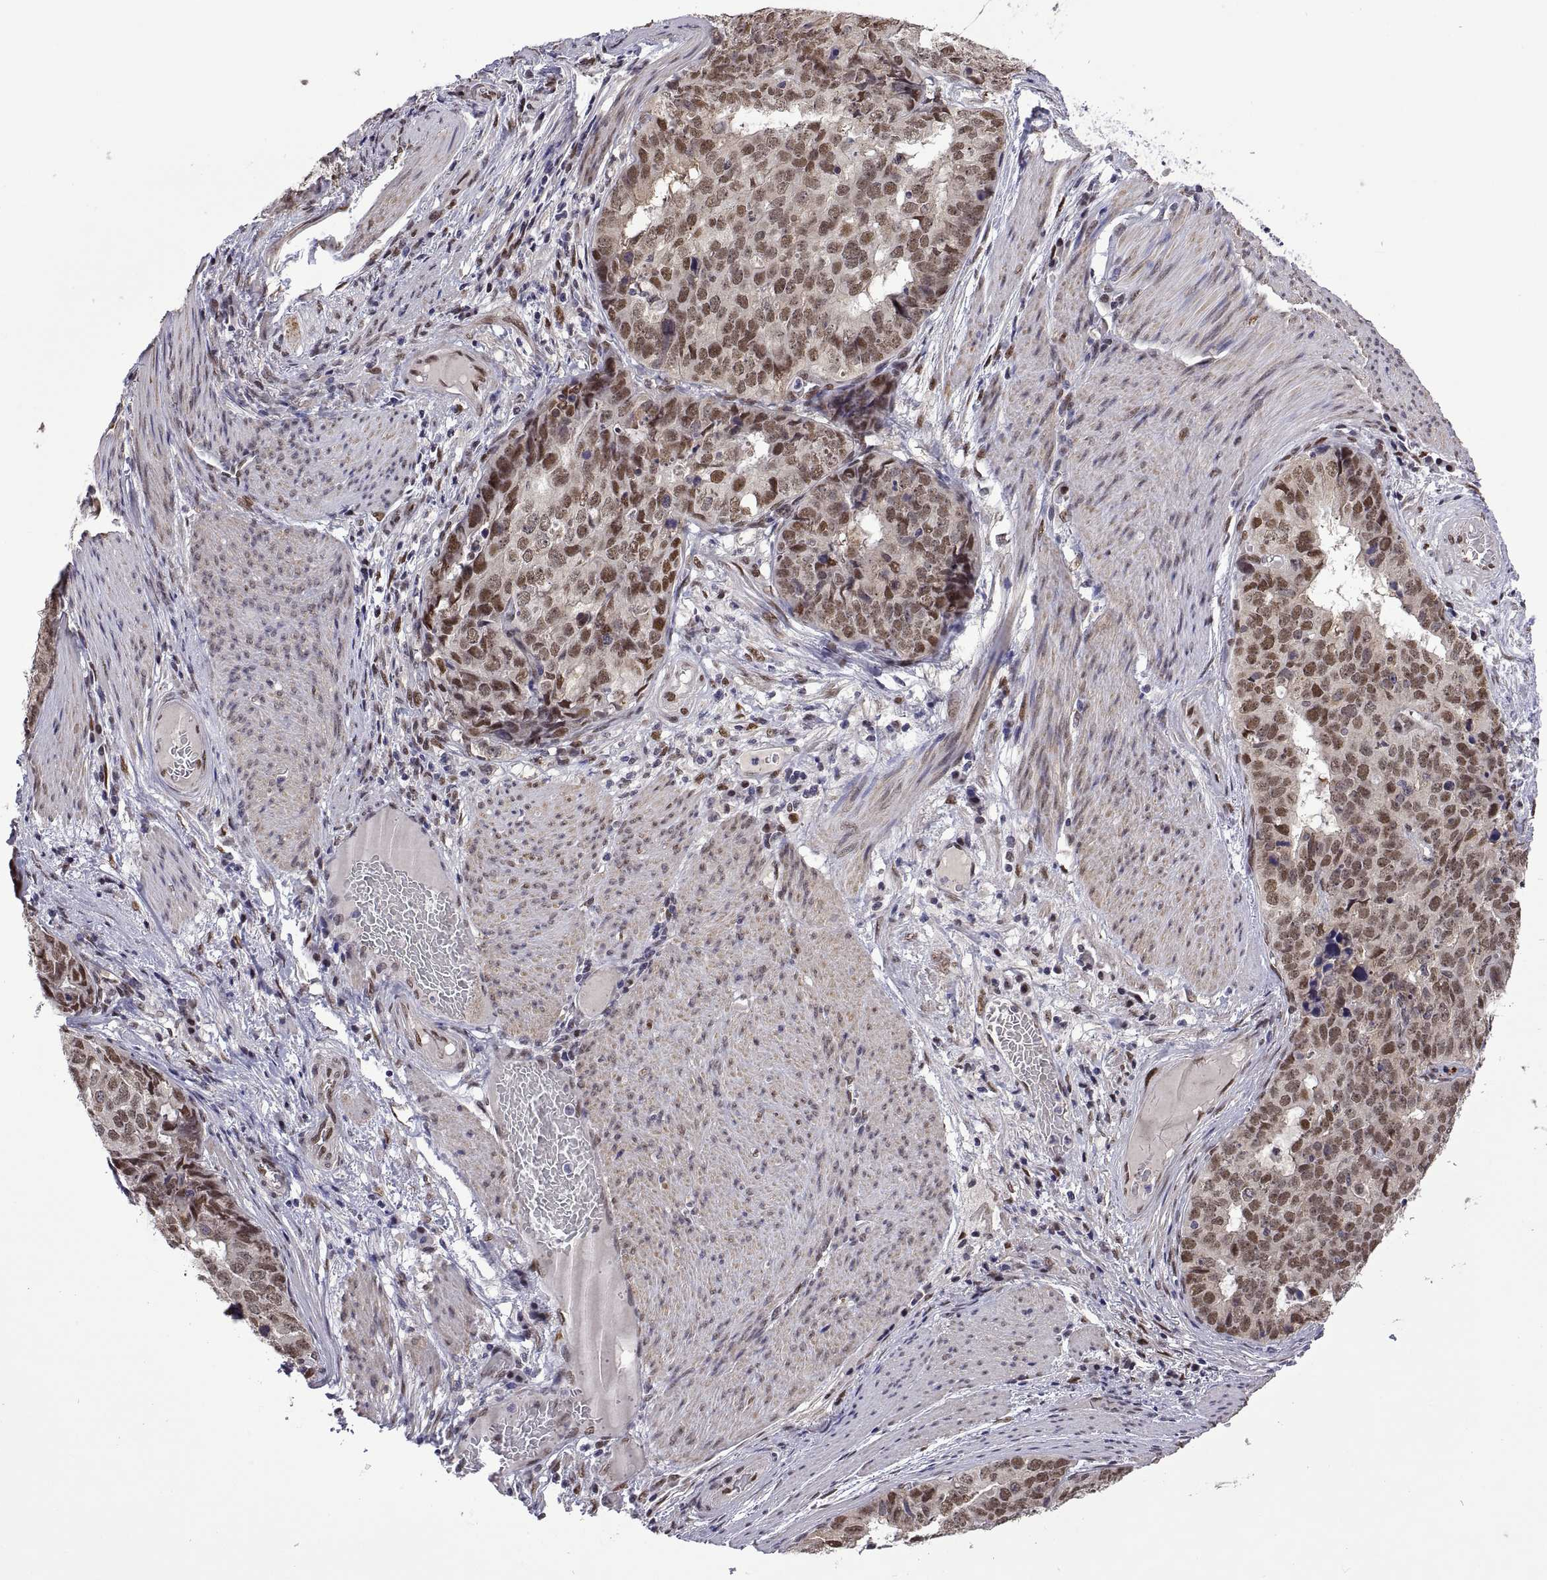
{"staining": {"intensity": "moderate", "quantity": "25%-75%", "location": "nuclear"}, "tissue": "stomach cancer", "cell_type": "Tumor cells", "image_type": "cancer", "snomed": [{"axis": "morphology", "description": "Adenocarcinoma, NOS"}, {"axis": "topography", "description": "Stomach"}], "caption": "Immunohistochemical staining of human stomach cancer exhibits medium levels of moderate nuclear positivity in approximately 25%-75% of tumor cells. Using DAB (brown) and hematoxylin (blue) stains, captured at high magnification using brightfield microscopy.", "gene": "NR4A1", "patient": {"sex": "male", "age": 69}}